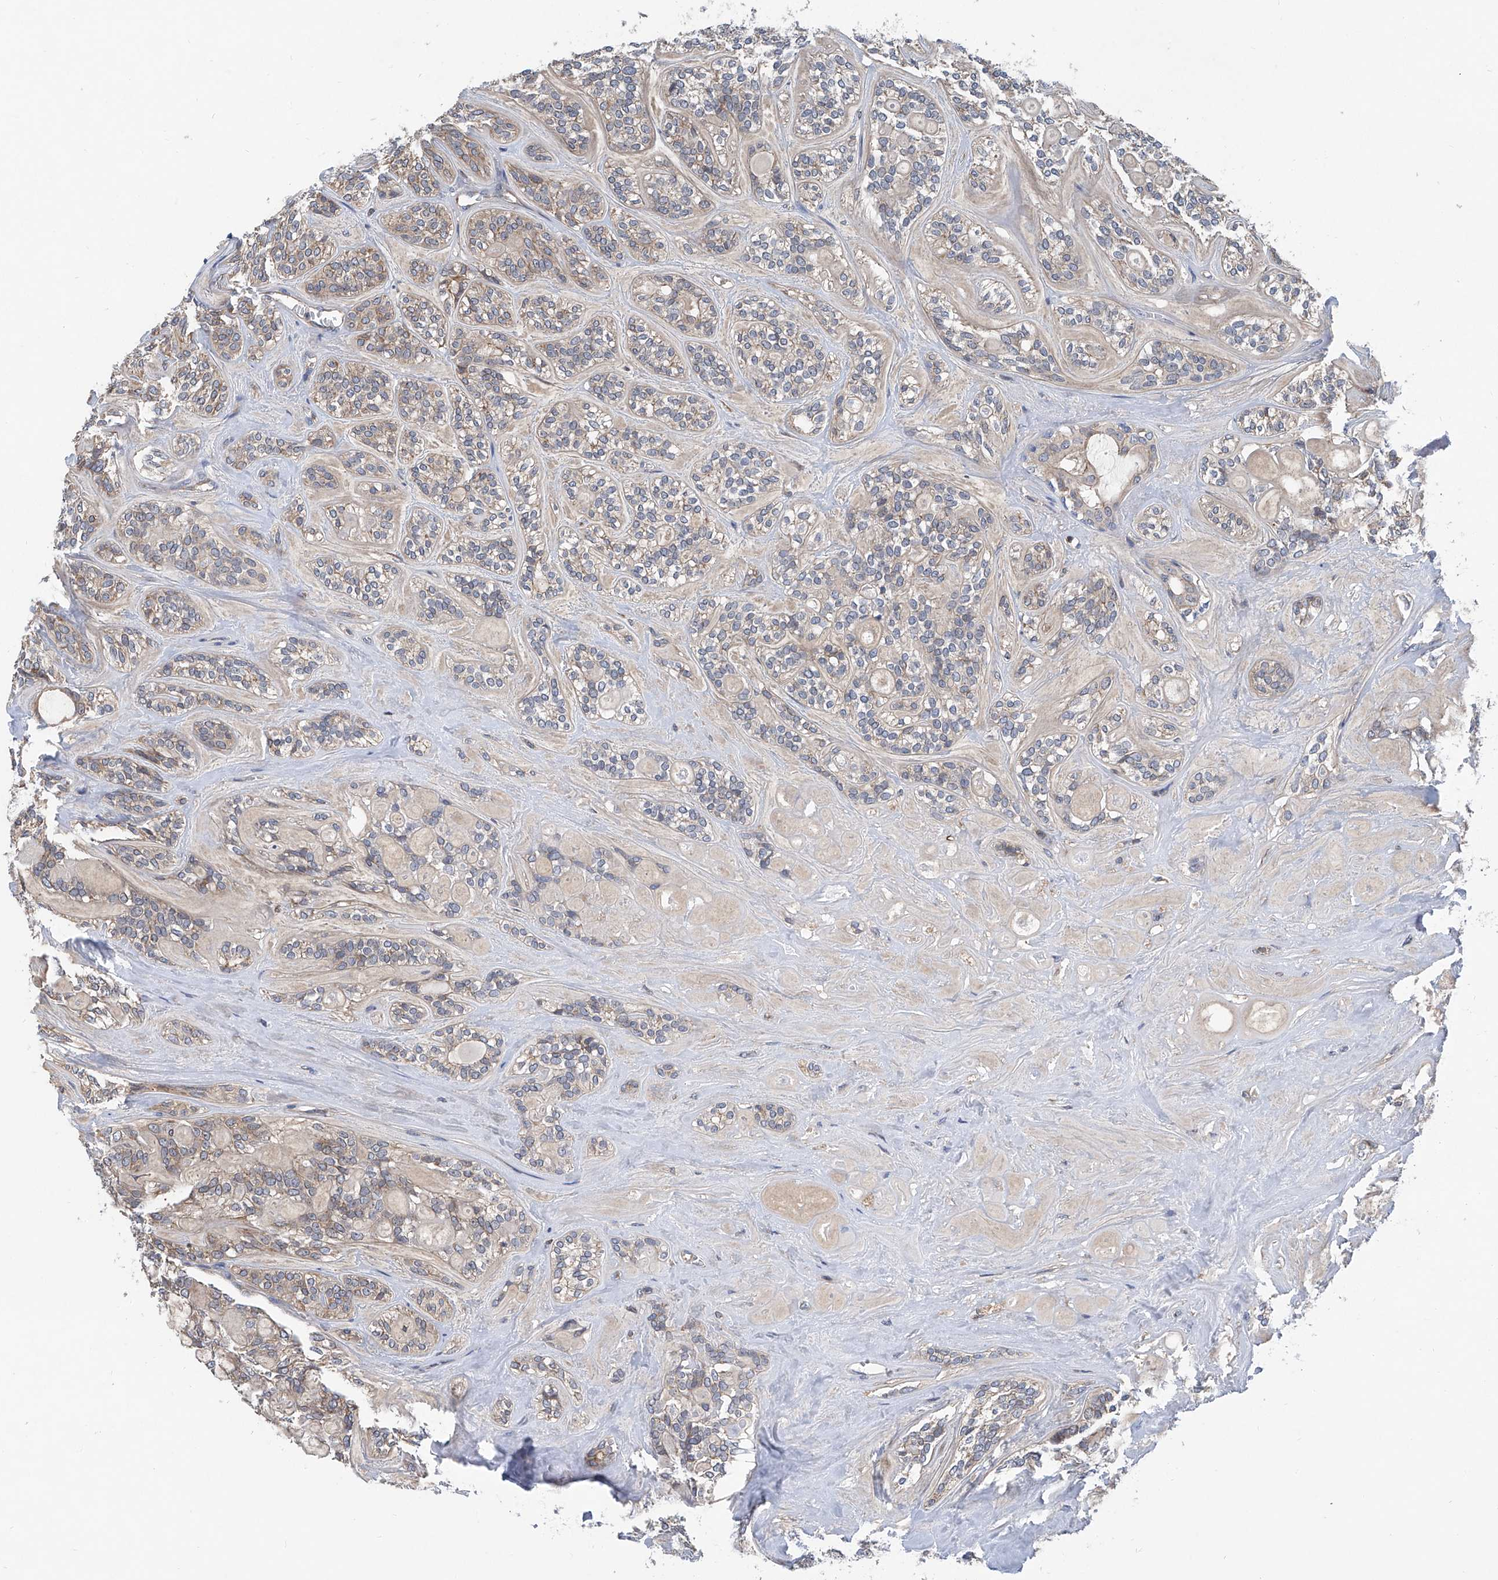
{"staining": {"intensity": "weak", "quantity": "25%-75%", "location": "cytoplasmic/membranous"}, "tissue": "head and neck cancer", "cell_type": "Tumor cells", "image_type": "cancer", "snomed": [{"axis": "morphology", "description": "Adenocarcinoma, NOS"}, {"axis": "topography", "description": "Head-Neck"}], "caption": "This photomicrograph reveals IHC staining of human head and neck adenocarcinoma, with low weak cytoplasmic/membranous positivity in approximately 25%-75% of tumor cells.", "gene": "TRIM38", "patient": {"sex": "male", "age": 66}}